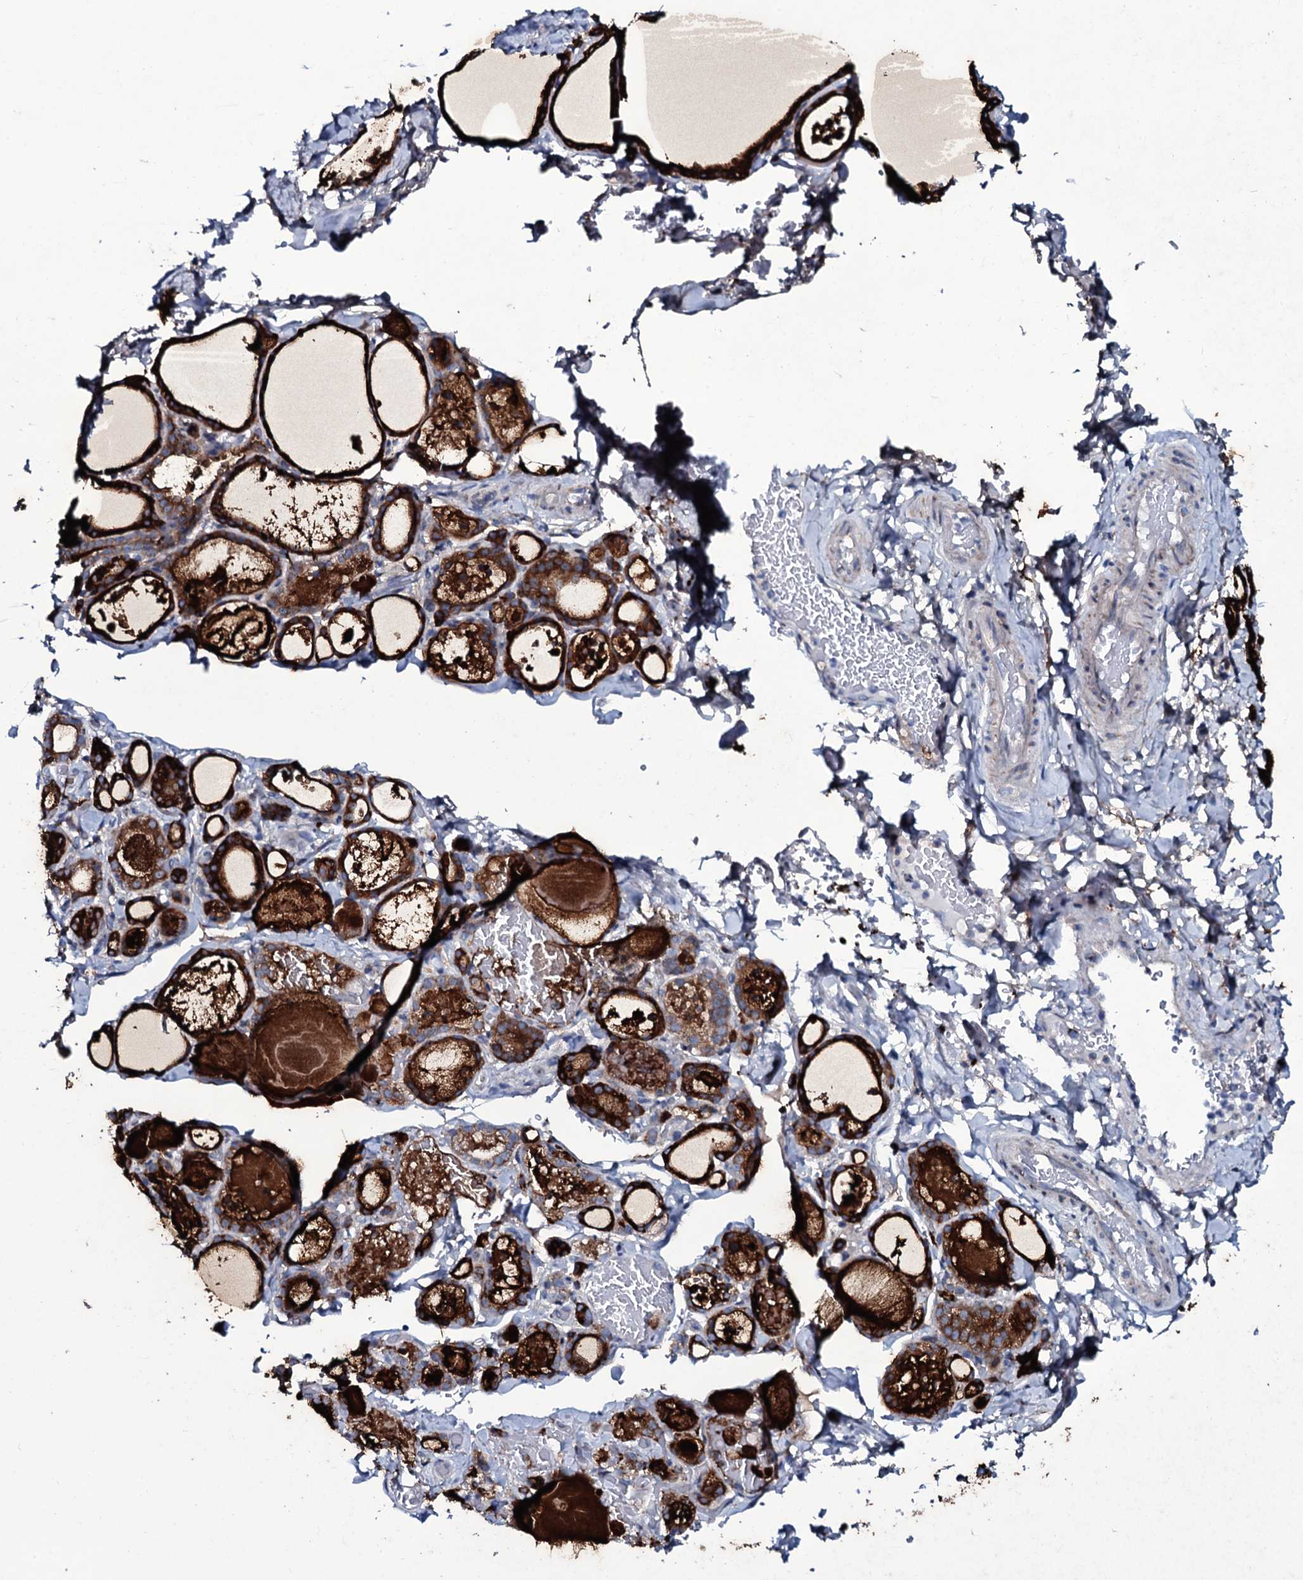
{"staining": {"intensity": "strong", "quantity": "25%-75%", "location": "cytoplasmic/membranous"}, "tissue": "thyroid gland", "cell_type": "Glandular cells", "image_type": "normal", "snomed": [{"axis": "morphology", "description": "Normal tissue, NOS"}, {"axis": "topography", "description": "Thyroid gland"}], "caption": "DAB immunohistochemical staining of normal thyroid gland displays strong cytoplasmic/membranous protein staining in about 25%-75% of glandular cells. (Brightfield microscopy of DAB IHC at high magnification).", "gene": "WIPF3", "patient": {"sex": "male", "age": 56}}